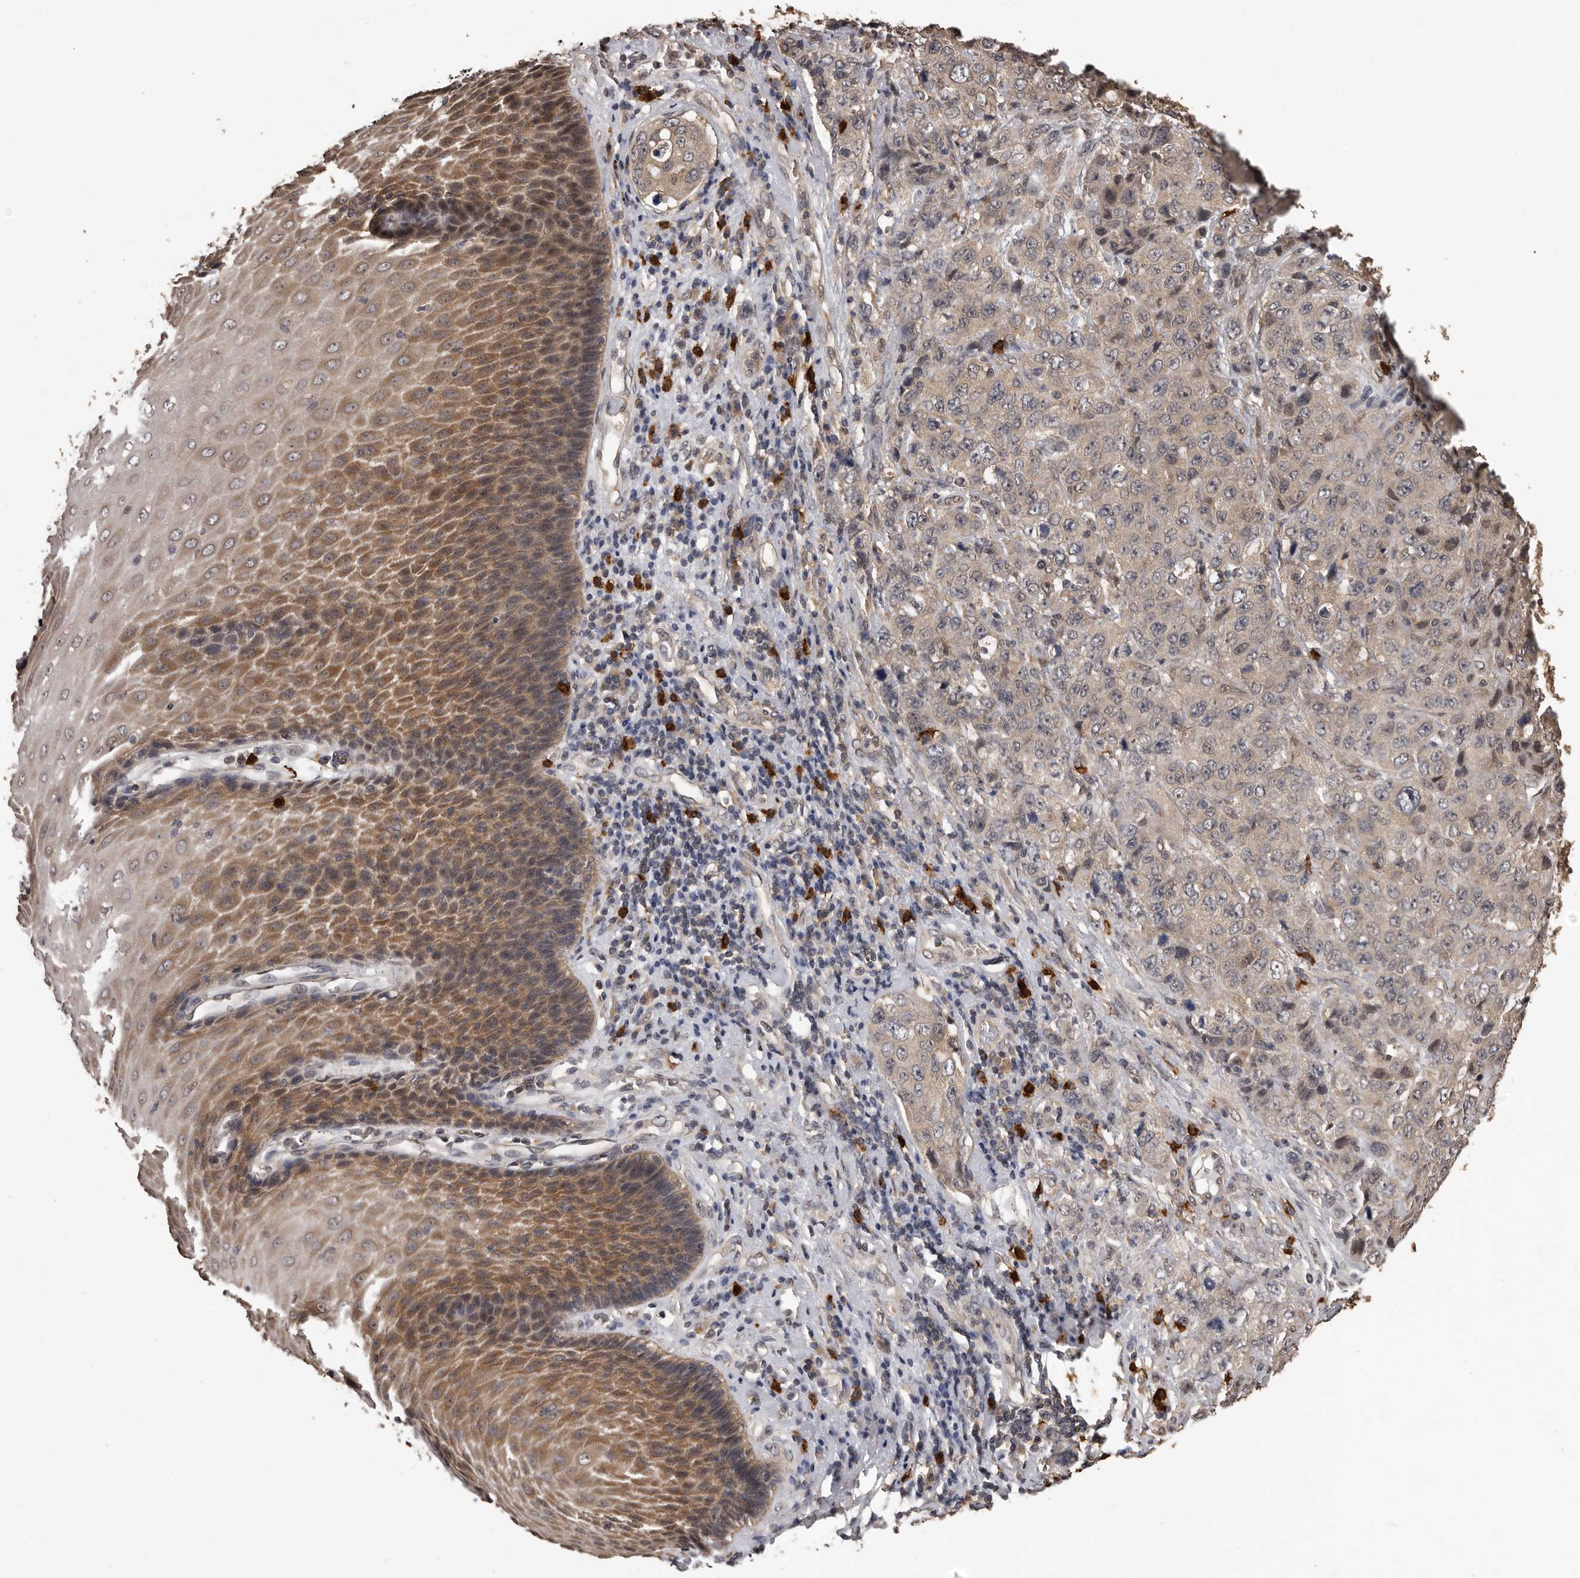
{"staining": {"intensity": "weak", "quantity": "<25%", "location": "cytoplasmic/membranous"}, "tissue": "stomach cancer", "cell_type": "Tumor cells", "image_type": "cancer", "snomed": [{"axis": "morphology", "description": "Adenocarcinoma, NOS"}, {"axis": "topography", "description": "Stomach"}], "caption": "Image shows no significant protein positivity in tumor cells of stomach cancer (adenocarcinoma).", "gene": "VPS37A", "patient": {"sex": "male", "age": 48}}